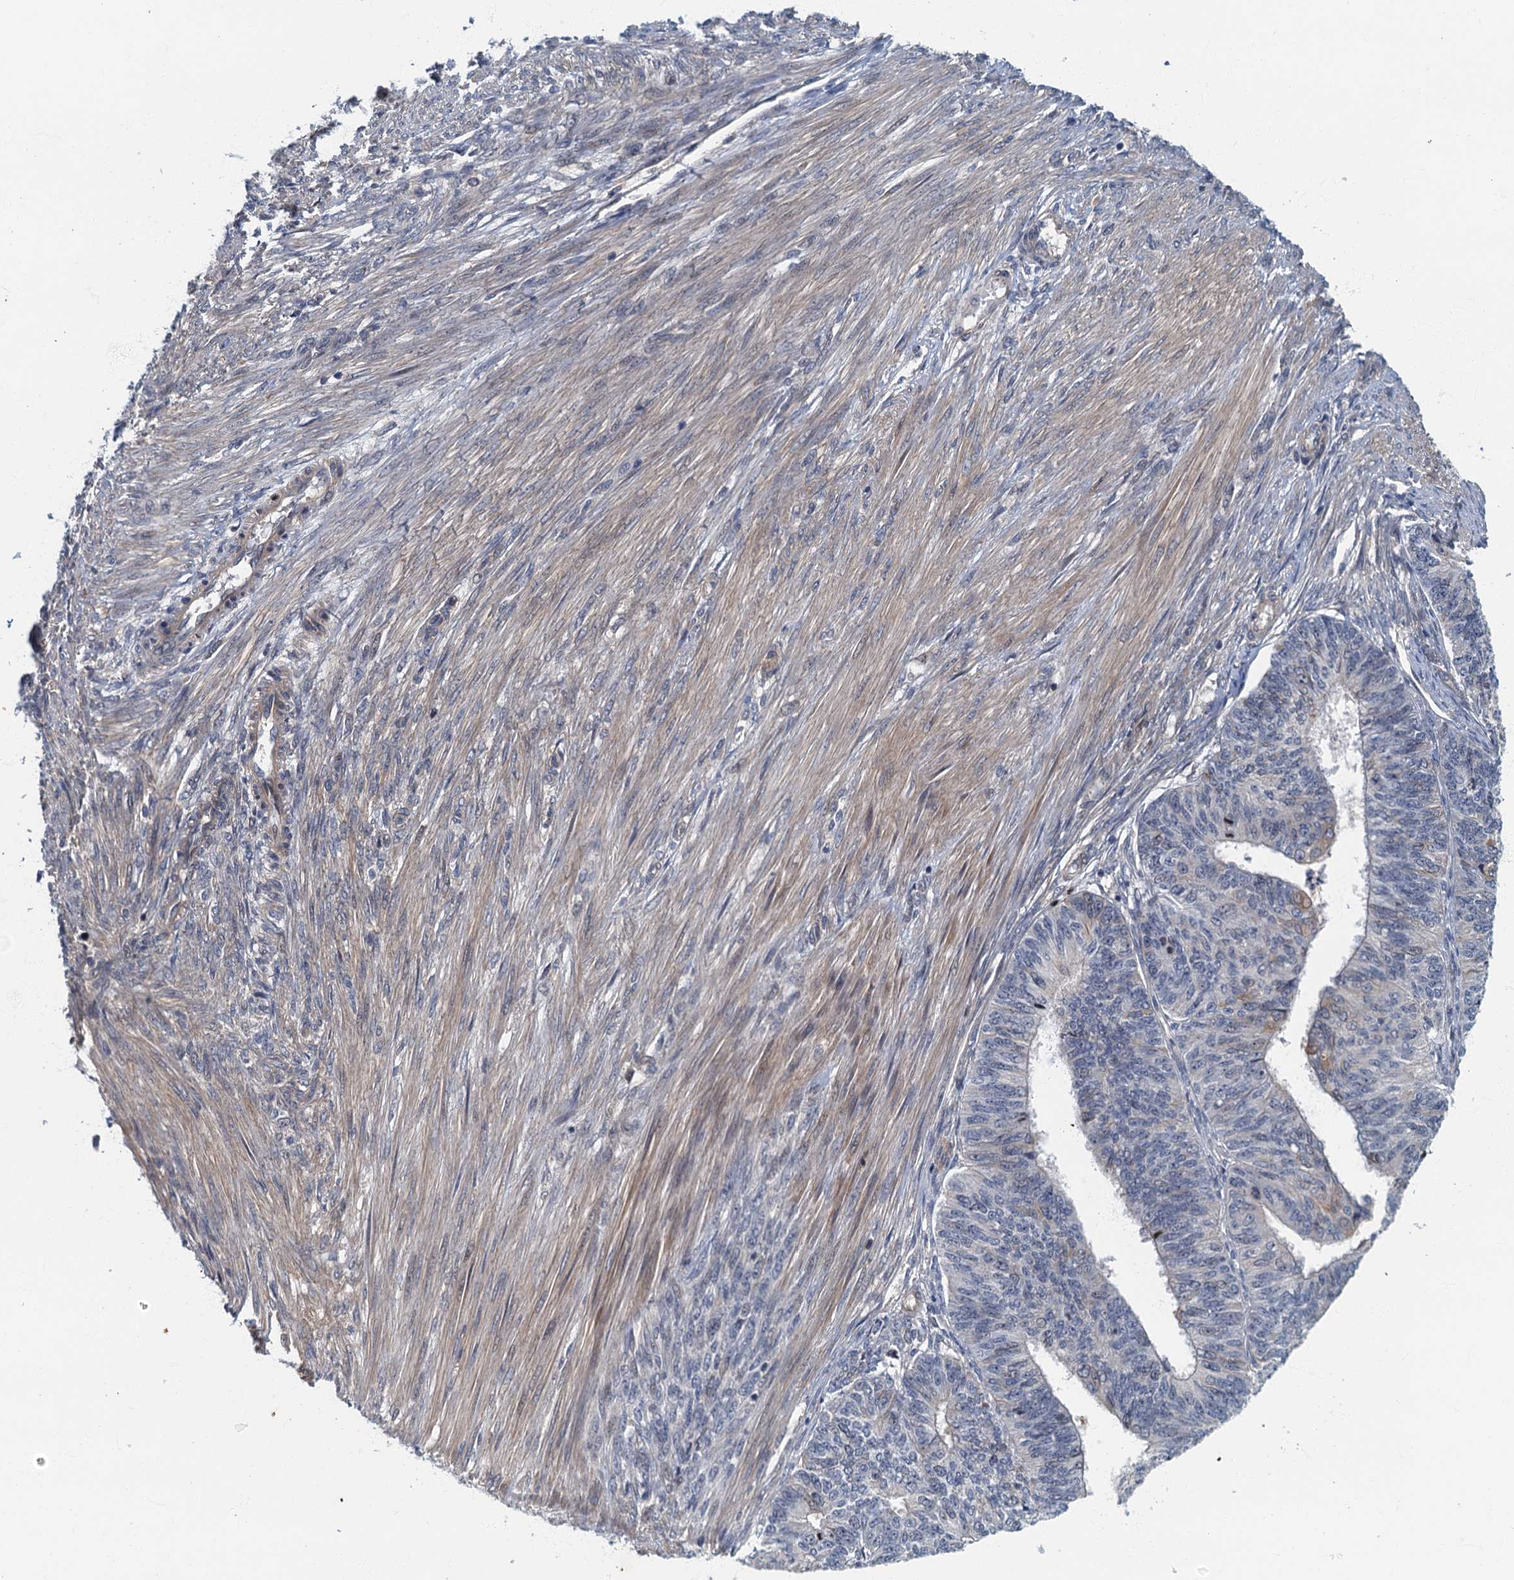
{"staining": {"intensity": "negative", "quantity": "none", "location": "none"}, "tissue": "endometrial cancer", "cell_type": "Tumor cells", "image_type": "cancer", "snomed": [{"axis": "morphology", "description": "Adenocarcinoma, NOS"}, {"axis": "topography", "description": "Endometrium"}], "caption": "There is no significant staining in tumor cells of endometrial cancer.", "gene": "CKAP2L", "patient": {"sex": "female", "age": 32}}